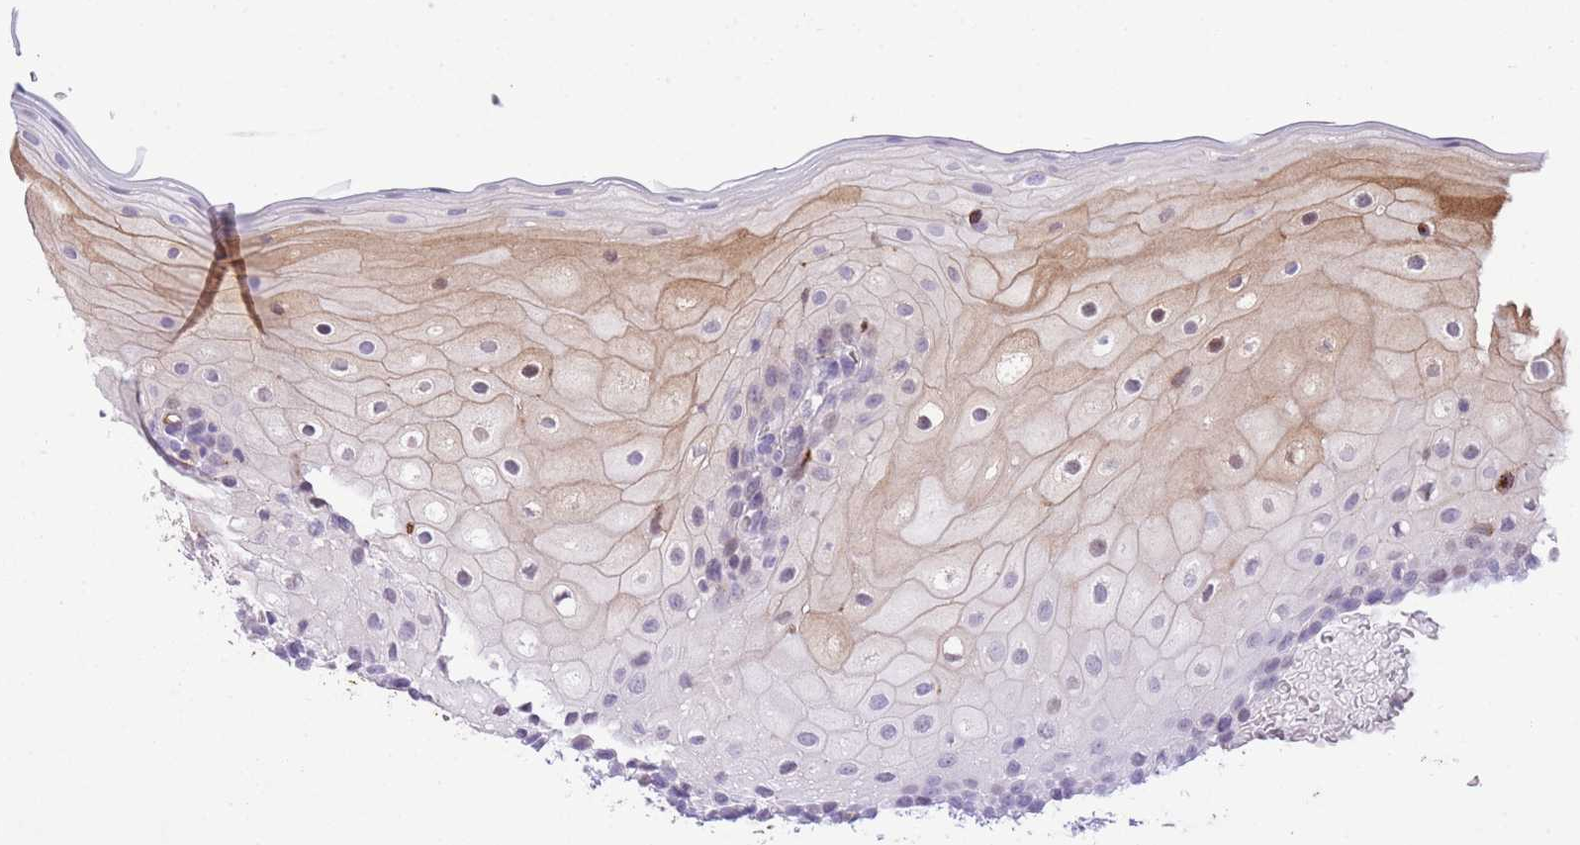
{"staining": {"intensity": "moderate", "quantity": "<25%", "location": "cytoplasmic/membranous,nuclear"}, "tissue": "oral mucosa", "cell_type": "Squamous epithelial cells", "image_type": "normal", "snomed": [{"axis": "morphology", "description": "Normal tissue, NOS"}, {"axis": "topography", "description": "Oral tissue"}], "caption": "IHC of normal oral mucosa exhibits low levels of moderate cytoplasmic/membranous,nuclear expression in about <25% of squamous epithelial cells. The protein of interest is stained brown, and the nuclei are stained in blue (DAB (3,3'-diaminobenzidine) IHC with brightfield microscopy, high magnification).", "gene": "MEIS3", "patient": {"sex": "female", "age": 70}}